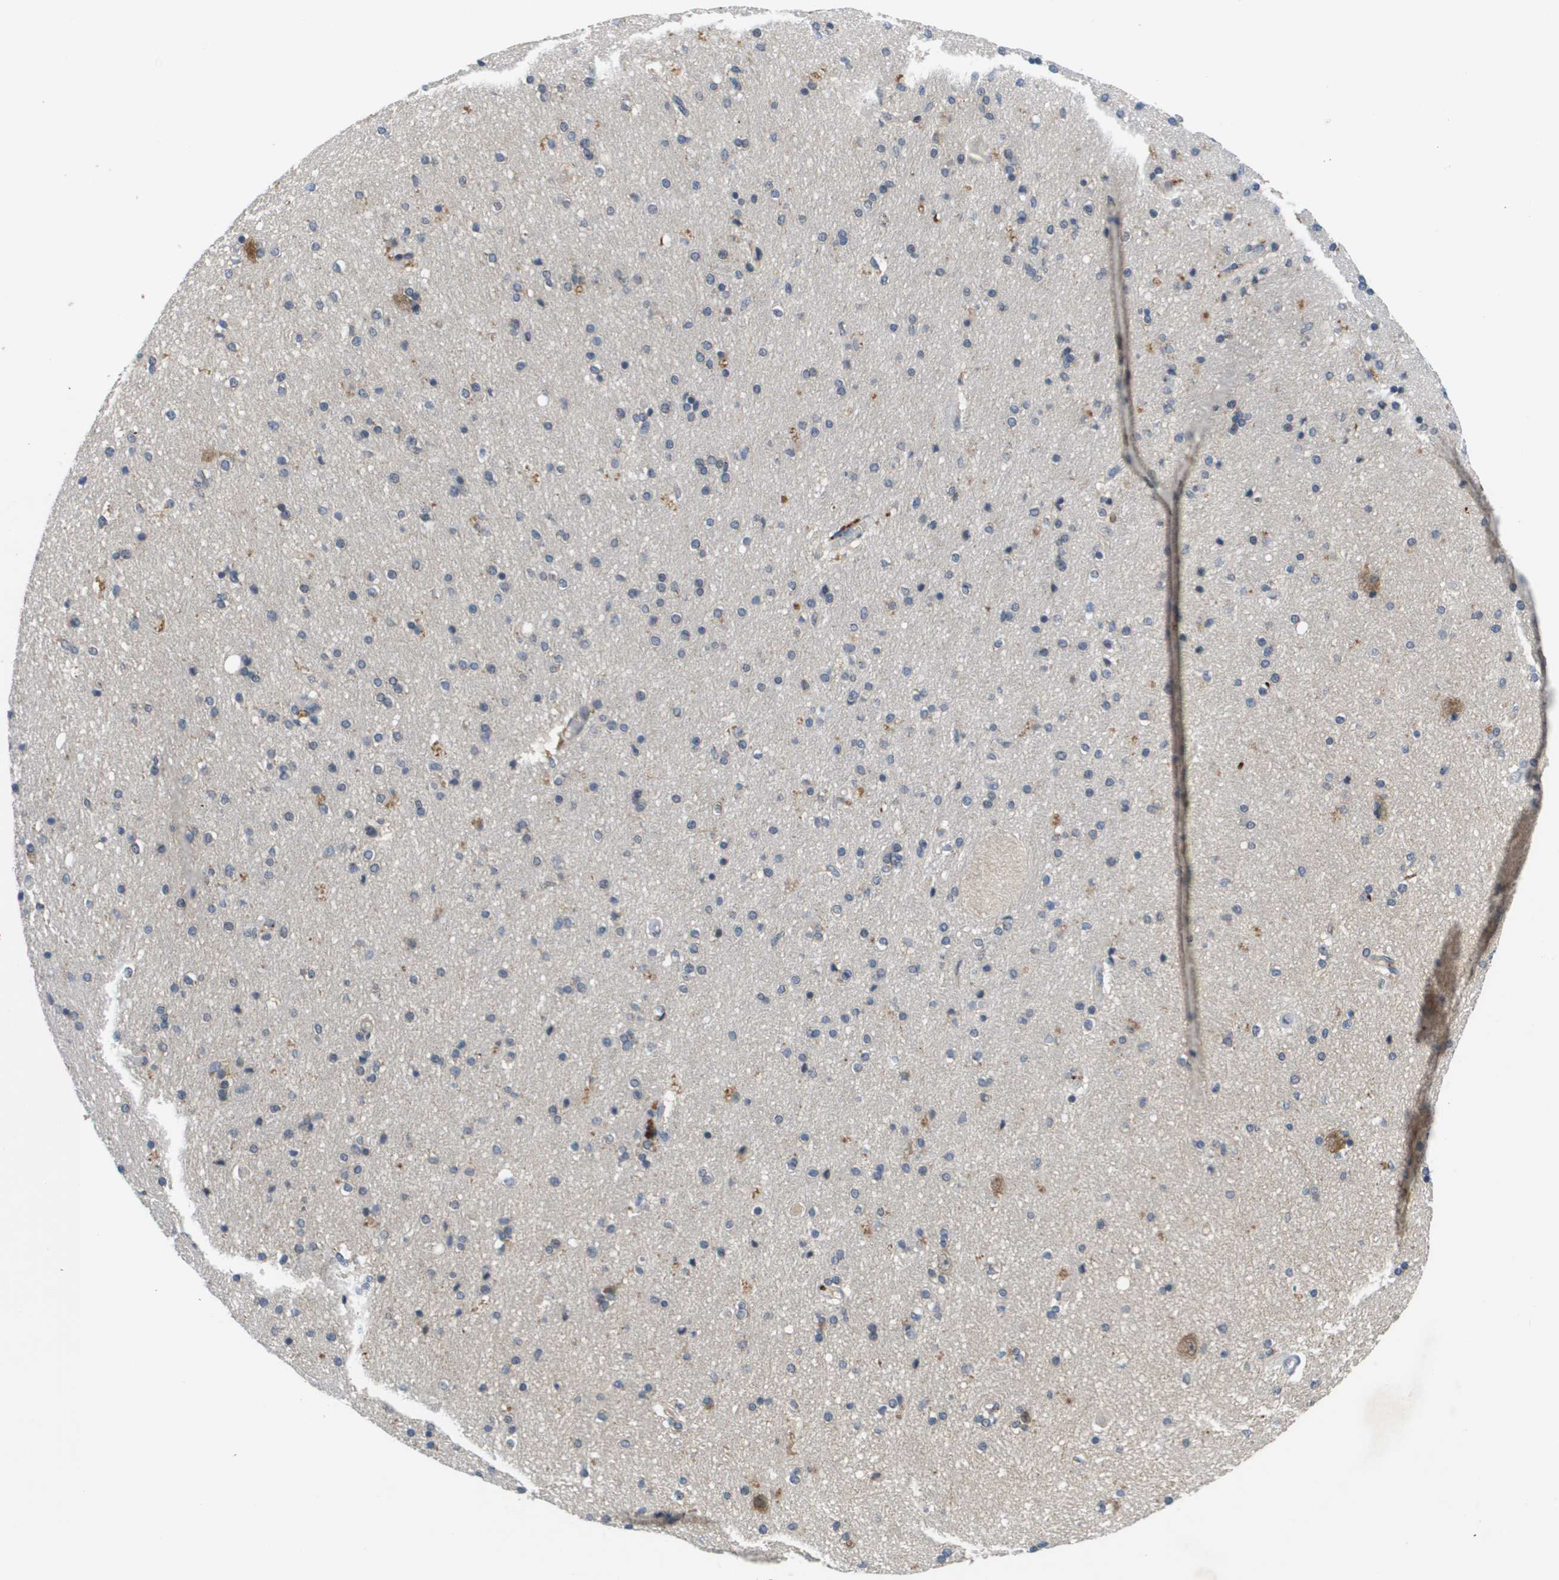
{"staining": {"intensity": "moderate", "quantity": "<25%", "location": "cytoplasmic/membranous"}, "tissue": "hippocampus", "cell_type": "Glial cells", "image_type": "normal", "snomed": [{"axis": "morphology", "description": "Normal tissue, NOS"}, {"axis": "topography", "description": "Hippocampus"}], "caption": "A histopathology image showing moderate cytoplasmic/membranous positivity in about <25% of glial cells in normal hippocampus, as visualized by brown immunohistochemical staining.", "gene": "SLC25A20", "patient": {"sex": "female", "age": 54}}